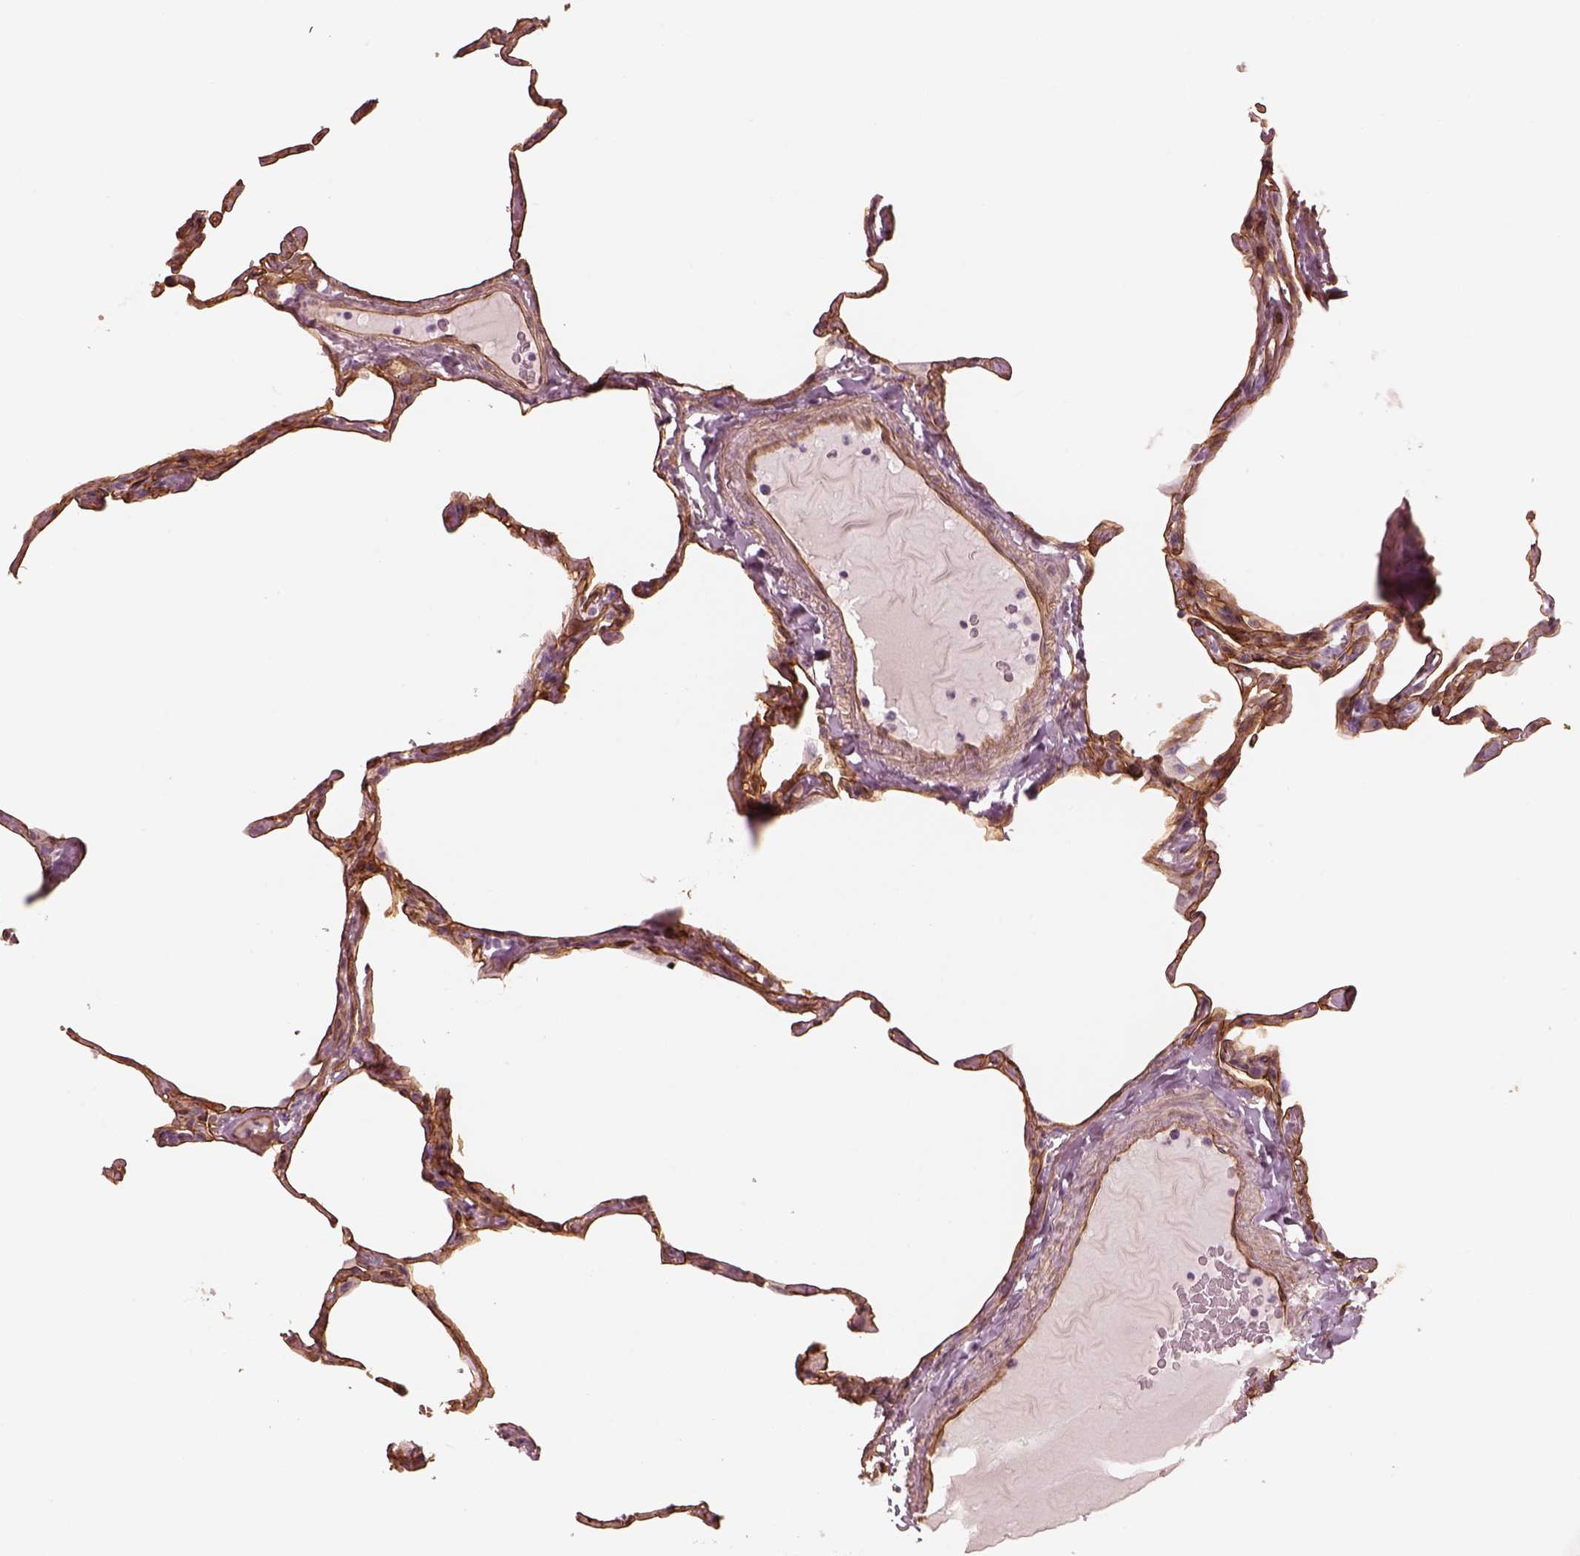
{"staining": {"intensity": "strong", "quantity": ">75%", "location": "cytoplasmic/membranous"}, "tissue": "lung", "cell_type": "Alveolar cells", "image_type": "normal", "snomed": [{"axis": "morphology", "description": "Normal tissue, NOS"}, {"axis": "topography", "description": "Lung"}], "caption": "A photomicrograph showing strong cytoplasmic/membranous staining in approximately >75% of alveolar cells in unremarkable lung, as visualized by brown immunohistochemical staining.", "gene": "CRYM", "patient": {"sex": "male", "age": 65}}